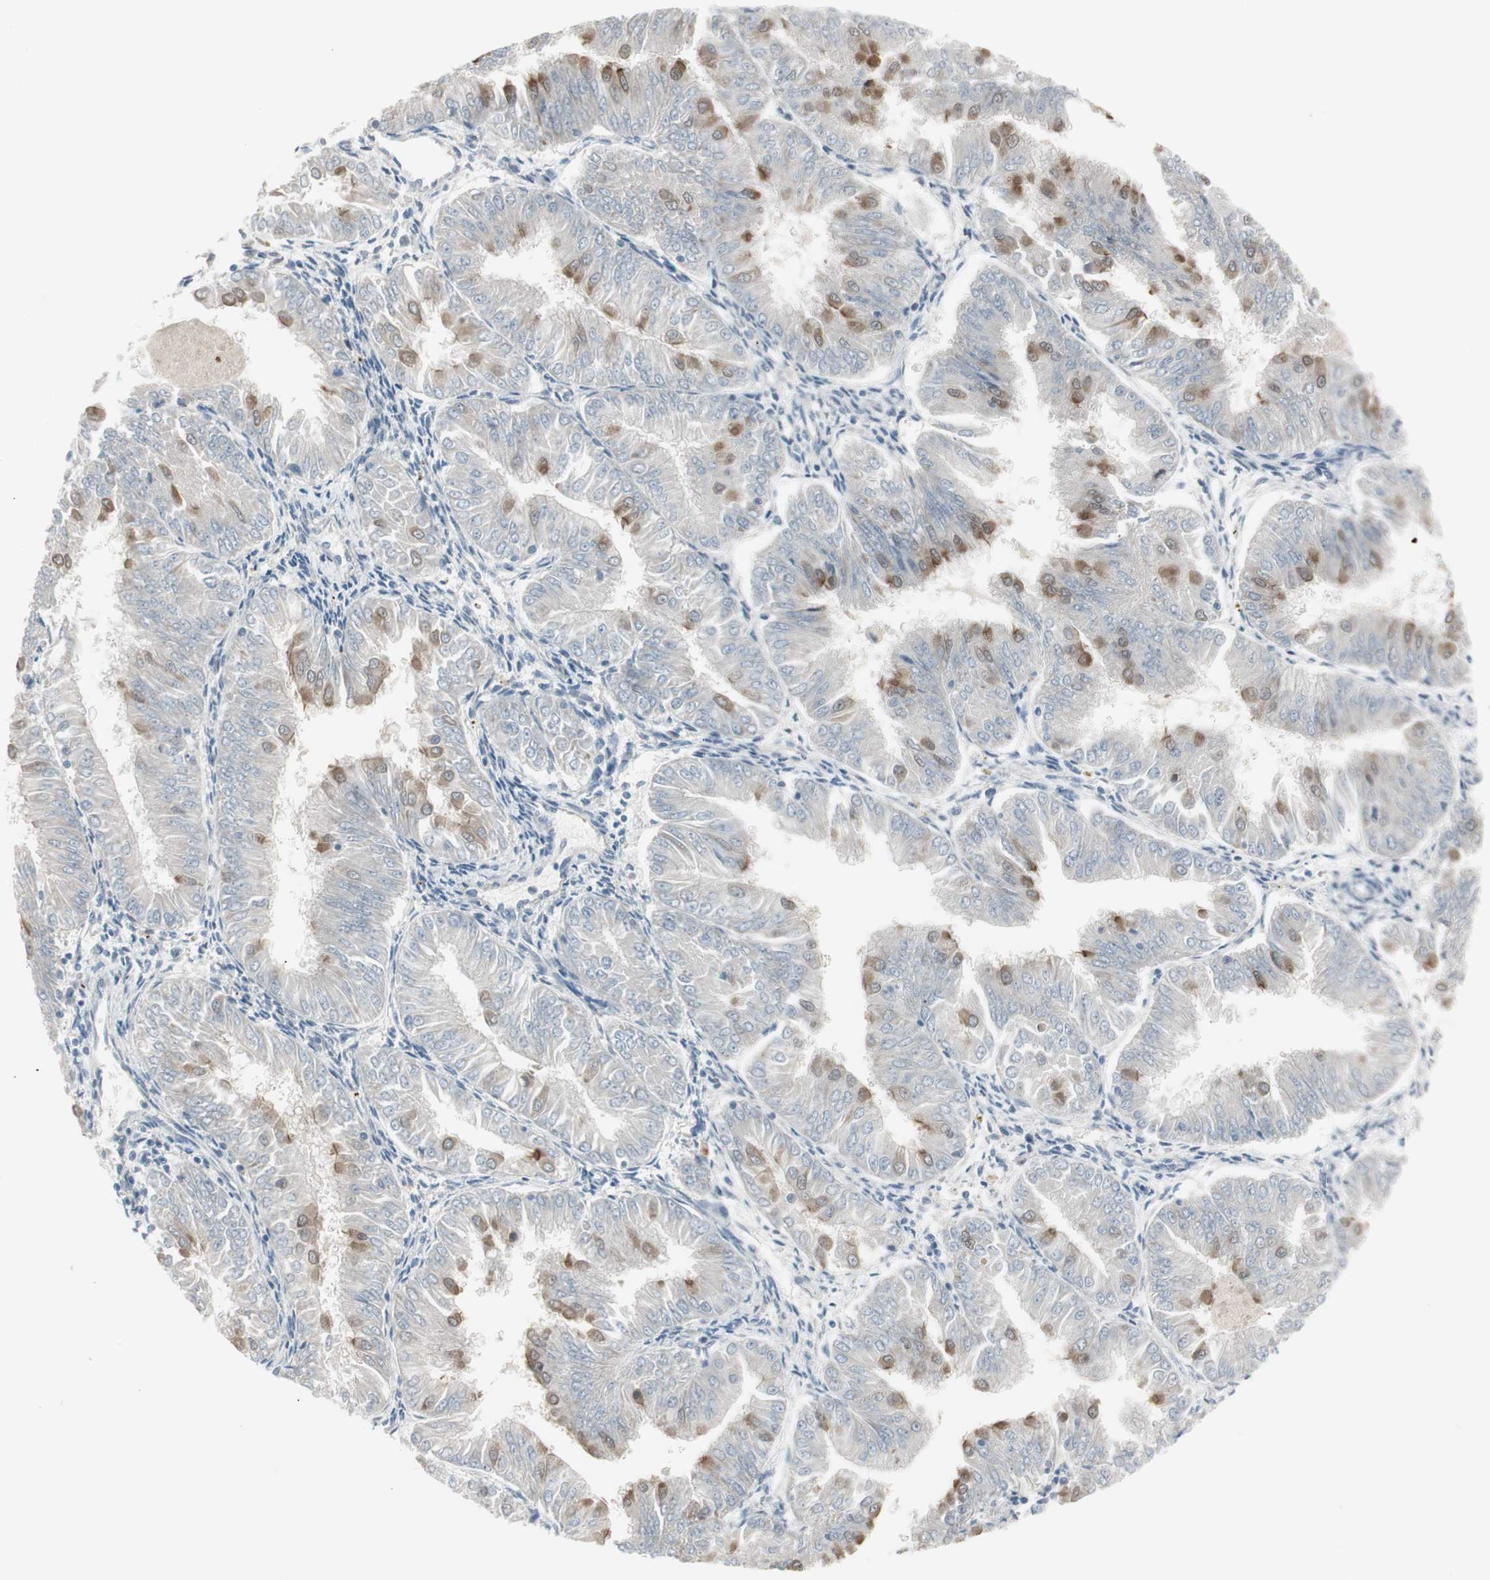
{"staining": {"intensity": "moderate", "quantity": "<25%", "location": "cytoplasmic/membranous"}, "tissue": "endometrial cancer", "cell_type": "Tumor cells", "image_type": "cancer", "snomed": [{"axis": "morphology", "description": "Adenocarcinoma, NOS"}, {"axis": "topography", "description": "Endometrium"}], "caption": "Moderate cytoplasmic/membranous staining for a protein is identified in approximately <25% of tumor cells of endometrial cancer (adenocarcinoma) using immunohistochemistry.", "gene": "MAPRE3", "patient": {"sex": "female", "age": 53}}